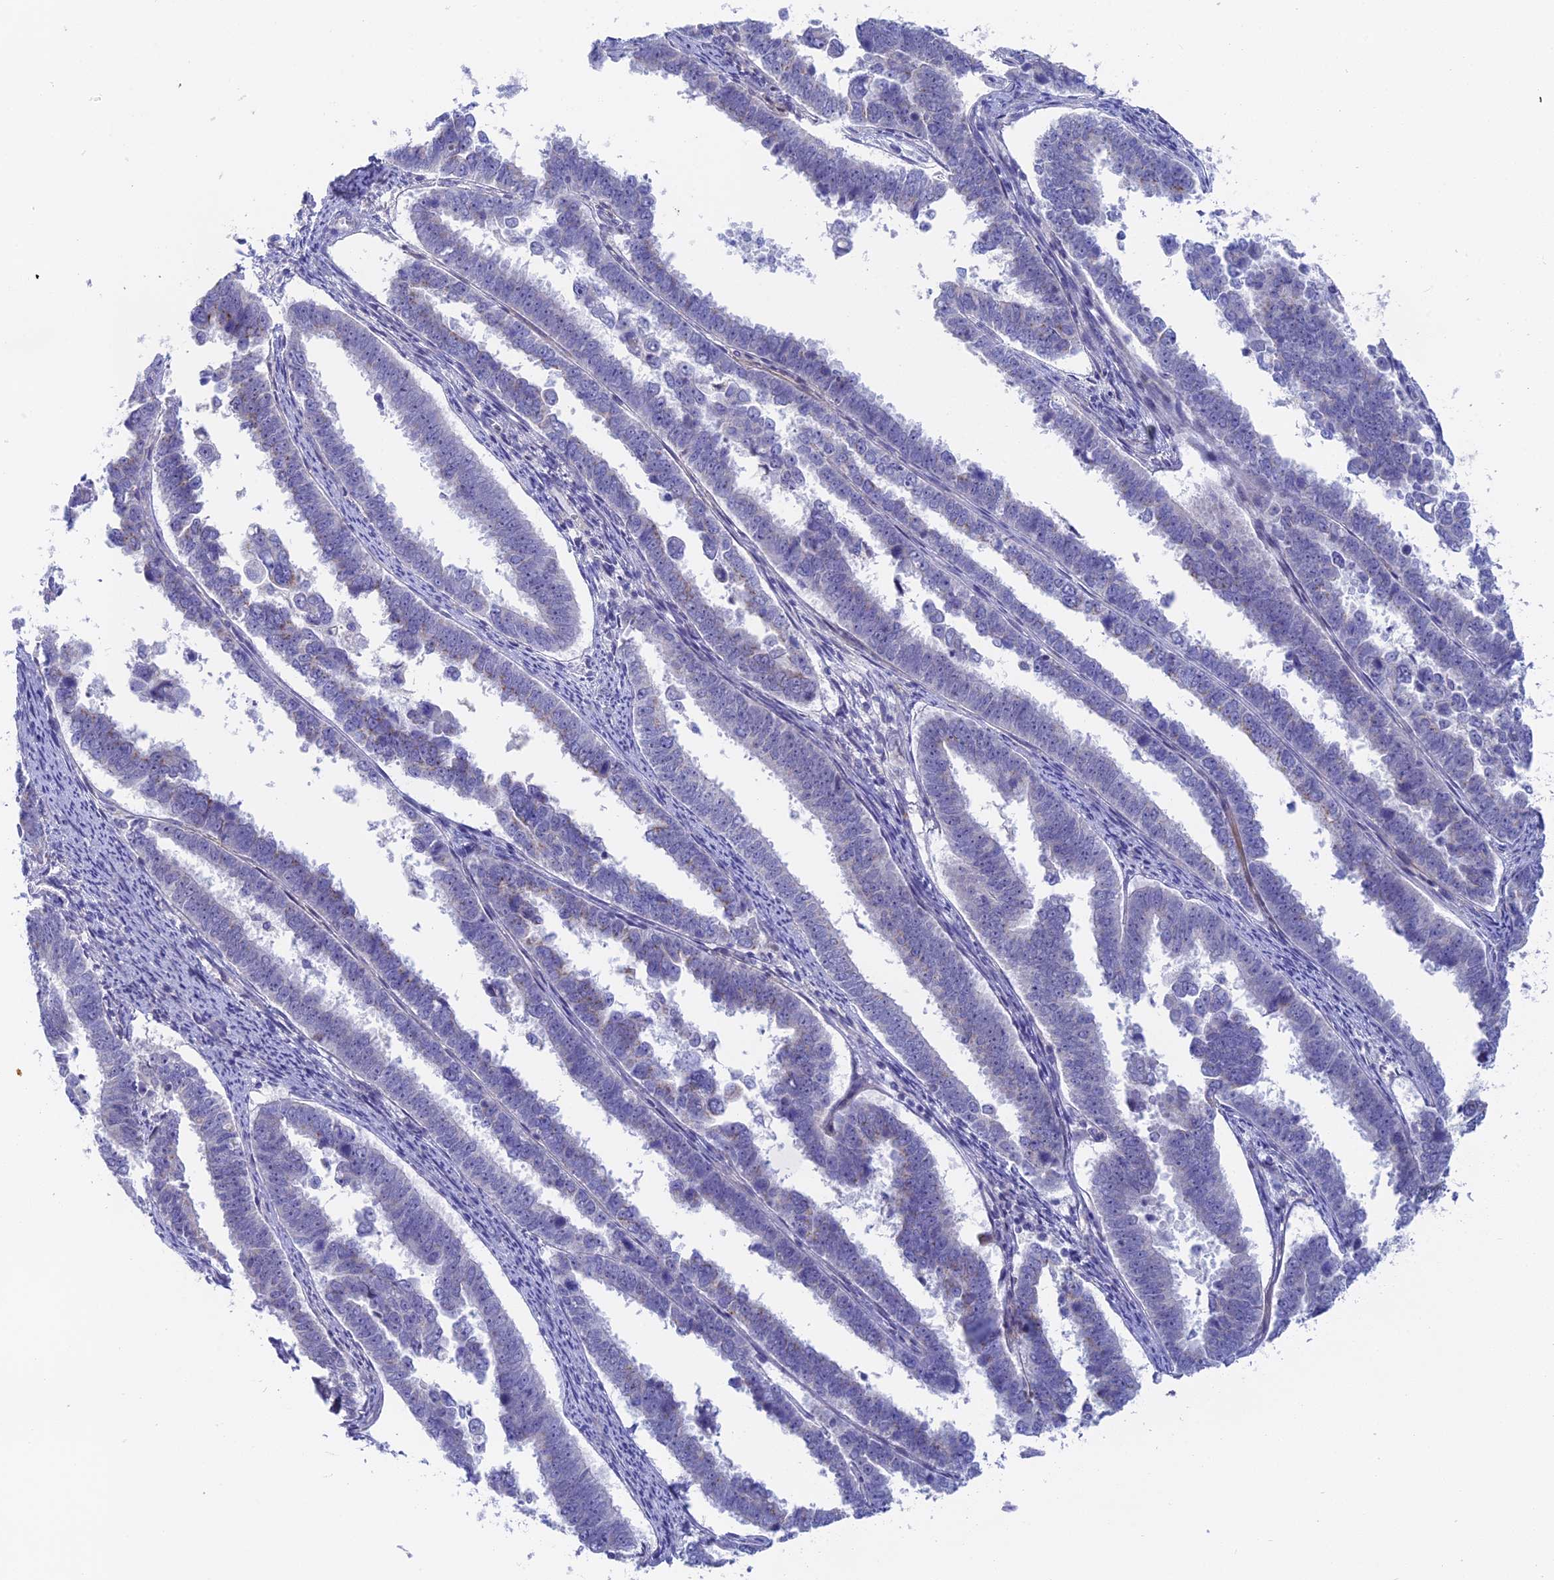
{"staining": {"intensity": "negative", "quantity": "none", "location": "none"}, "tissue": "endometrial cancer", "cell_type": "Tumor cells", "image_type": "cancer", "snomed": [{"axis": "morphology", "description": "Adenocarcinoma, NOS"}, {"axis": "topography", "description": "Endometrium"}], "caption": "Endometrial adenocarcinoma stained for a protein using IHC reveals no expression tumor cells.", "gene": "GLB1L", "patient": {"sex": "female", "age": 75}}